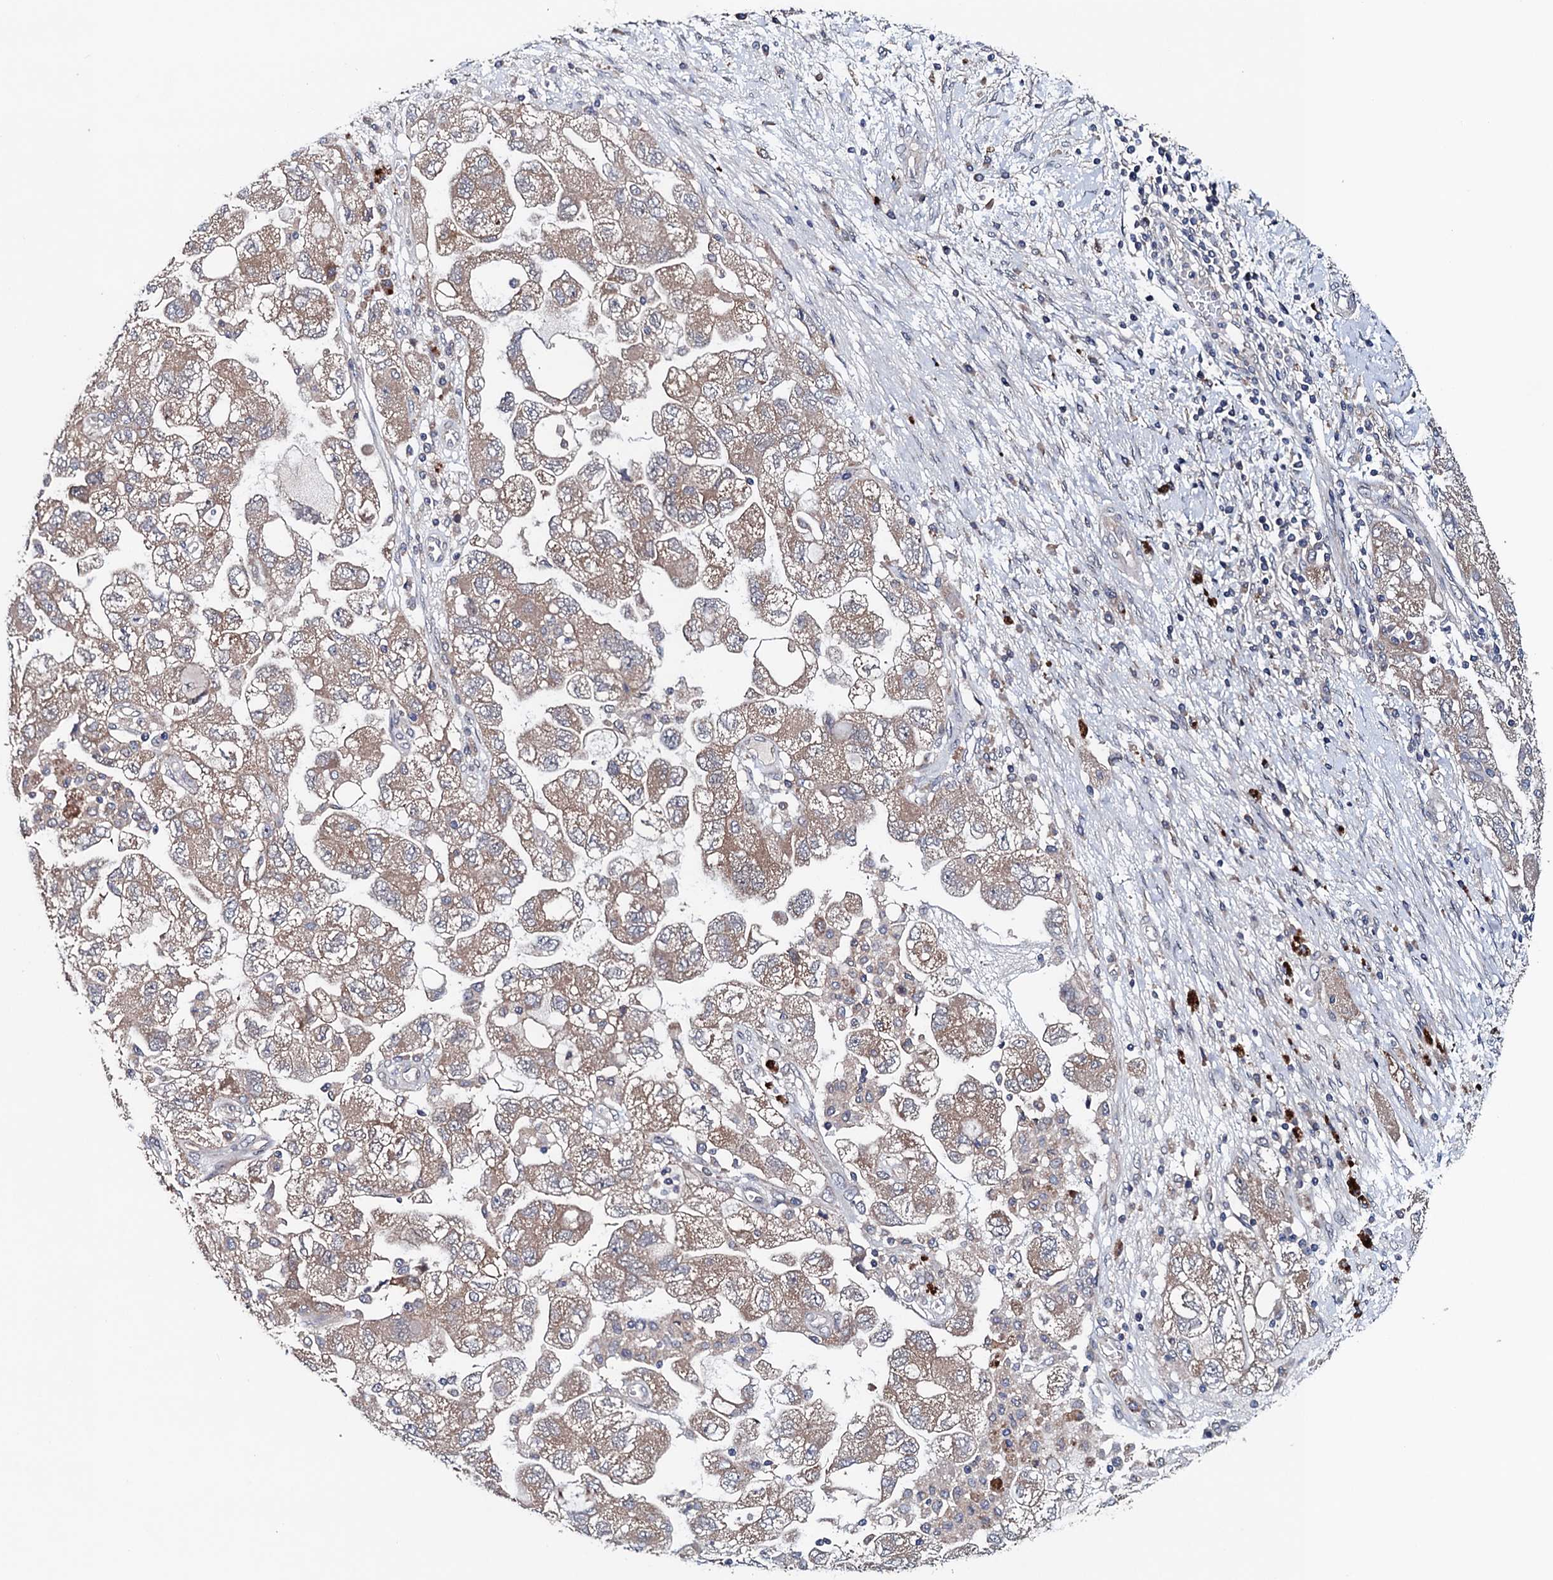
{"staining": {"intensity": "weak", "quantity": ">75%", "location": "cytoplasmic/membranous"}, "tissue": "ovarian cancer", "cell_type": "Tumor cells", "image_type": "cancer", "snomed": [{"axis": "morphology", "description": "Carcinoma, NOS"}, {"axis": "morphology", "description": "Cystadenocarcinoma, serous, NOS"}, {"axis": "topography", "description": "Ovary"}], "caption": "Ovarian cancer (serous cystadenocarcinoma) was stained to show a protein in brown. There is low levels of weak cytoplasmic/membranous expression in approximately >75% of tumor cells. (DAB (3,3'-diaminobenzidine) = brown stain, brightfield microscopy at high magnification).", "gene": "BLTP3B", "patient": {"sex": "female", "age": 69}}